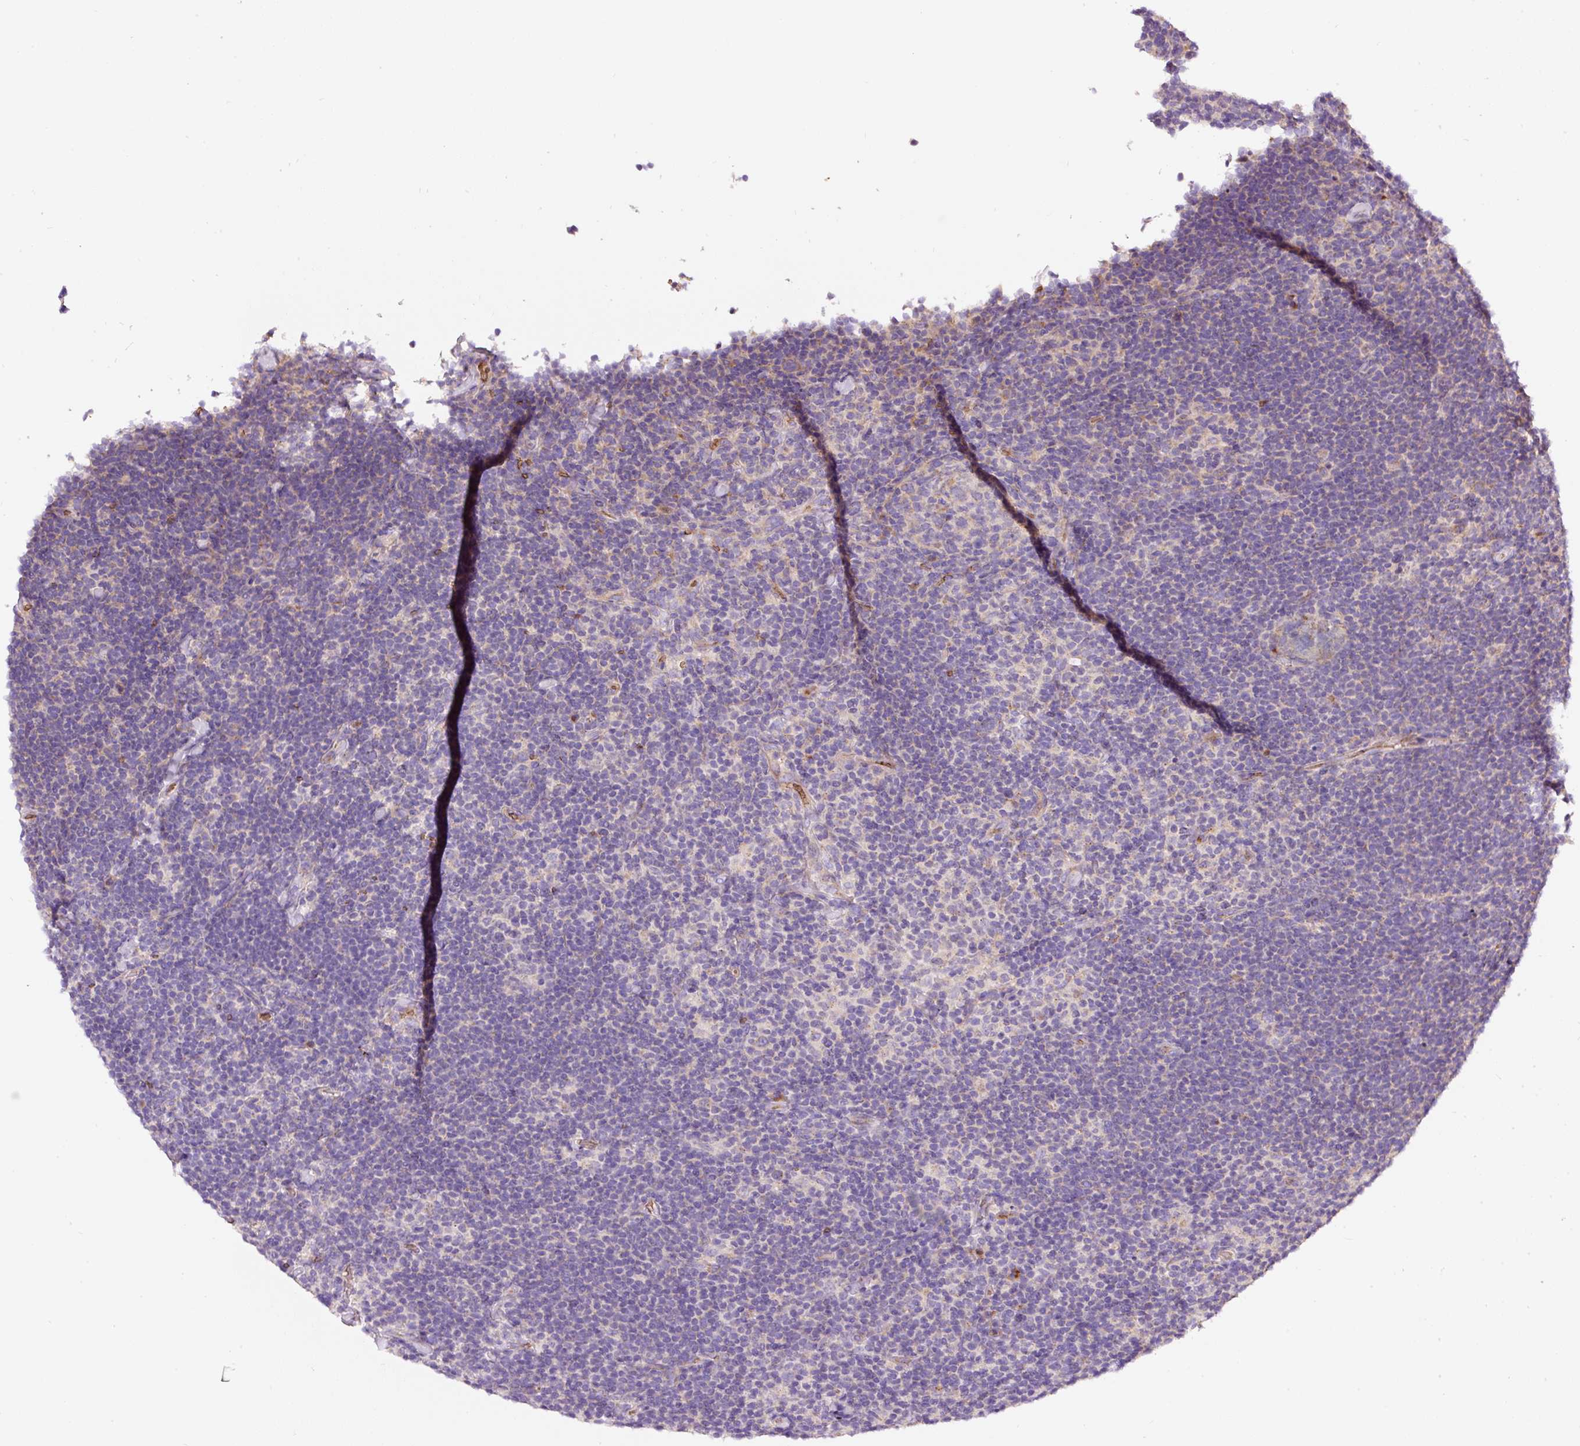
{"staining": {"intensity": "negative", "quantity": "none", "location": "none"}, "tissue": "lymphoma", "cell_type": "Tumor cells", "image_type": "cancer", "snomed": [{"axis": "morphology", "description": "Hodgkin's disease, NOS"}, {"axis": "topography", "description": "Lymph node"}], "caption": "IHC micrograph of neoplastic tissue: lymphoma stained with DAB (3,3'-diaminobenzidine) demonstrates no significant protein expression in tumor cells. (Brightfield microscopy of DAB IHC at high magnification).", "gene": "PRRC2A", "patient": {"sex": "female", "age": 57}}